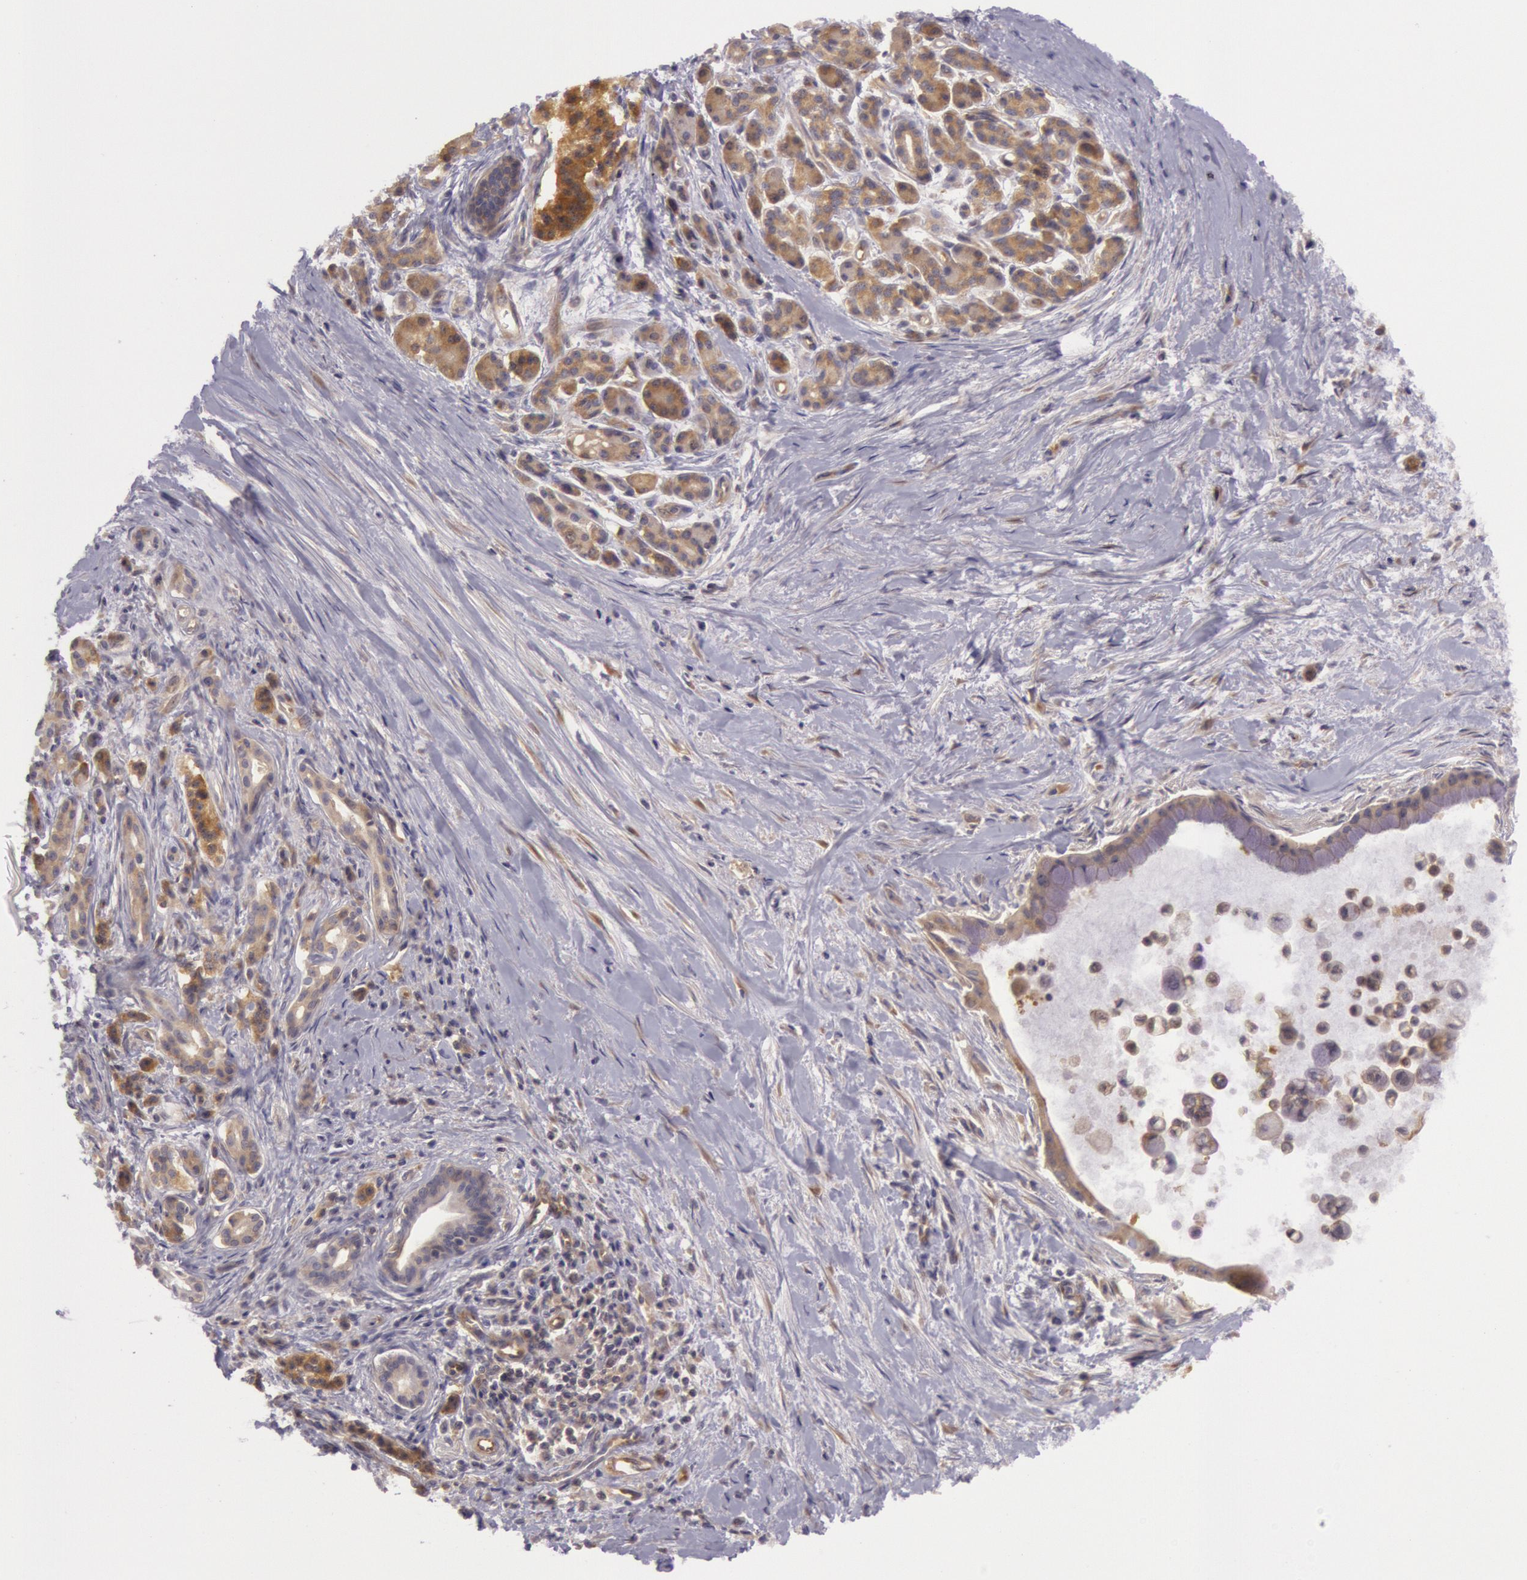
{"staining": {"intensity": "moderate", "quantity": ">75%", "location": "cytoplasmic/membranous"}, "tissue": "pancreatic cancer", "cell_type": "Tumor cells", "image_type": "cancer", "snomed": [{"axis": "morphology", "description": "Adenocarcinoma, NOS"}, {"axis": "topography", "description": "Pancreas"}], "caption": "Immunohistochemistry (IHC) photomicrograph of neoplastic tissue: pancreatic adenocarcinoma stained using IHC demonstrates medium levels of moderate protein expression localized specifically in the cytoplasmic/membranous of tumor cells, appearing as a cytoplasmic/membranous brown color.", "gene": "CHUK", "patient": {"sex": "male", "age": 59}}